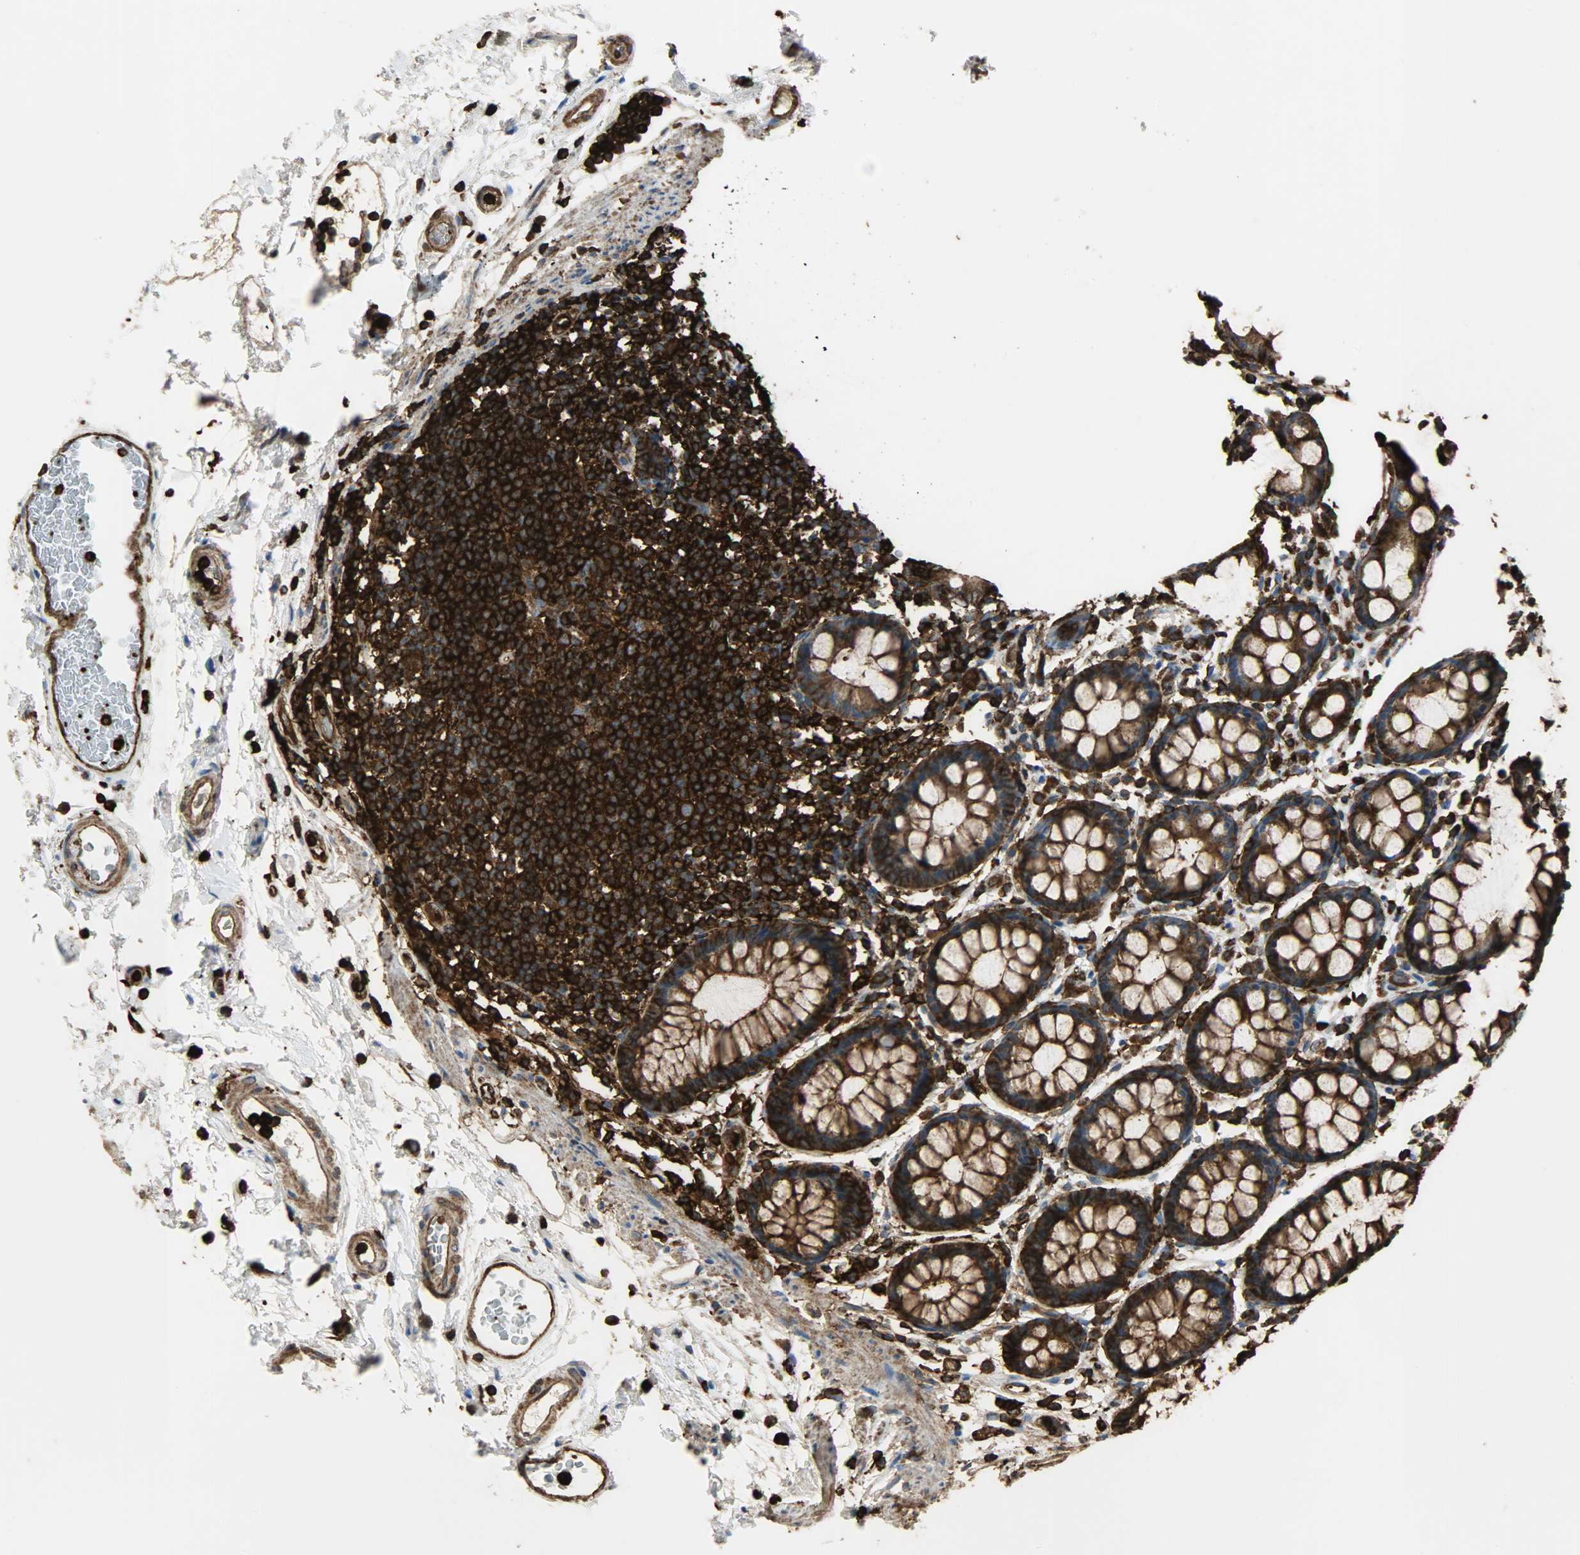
{"staining": {"intensity": "strong", "quantity": ">75%", "location": "cytoplasmic/membranous"}, "tissue": "rectum", "cell_type": "Glandular cells", "image_type": "normal", "snomed": [{"axis": "morphology", "description": "Normal tissue, NOS"}, {"axis": "topography", "description": "Rectum"}], "caption": "Immunohistochemical staining of benign rectum exhibits high levels of strong cytoplasmic/membranous staining in about >75% of glandular cells. (DAB IHC with brightfield microscopy, high magnification).", "gene": "VASP", "patient": {"sex": "male", "age": 92}}